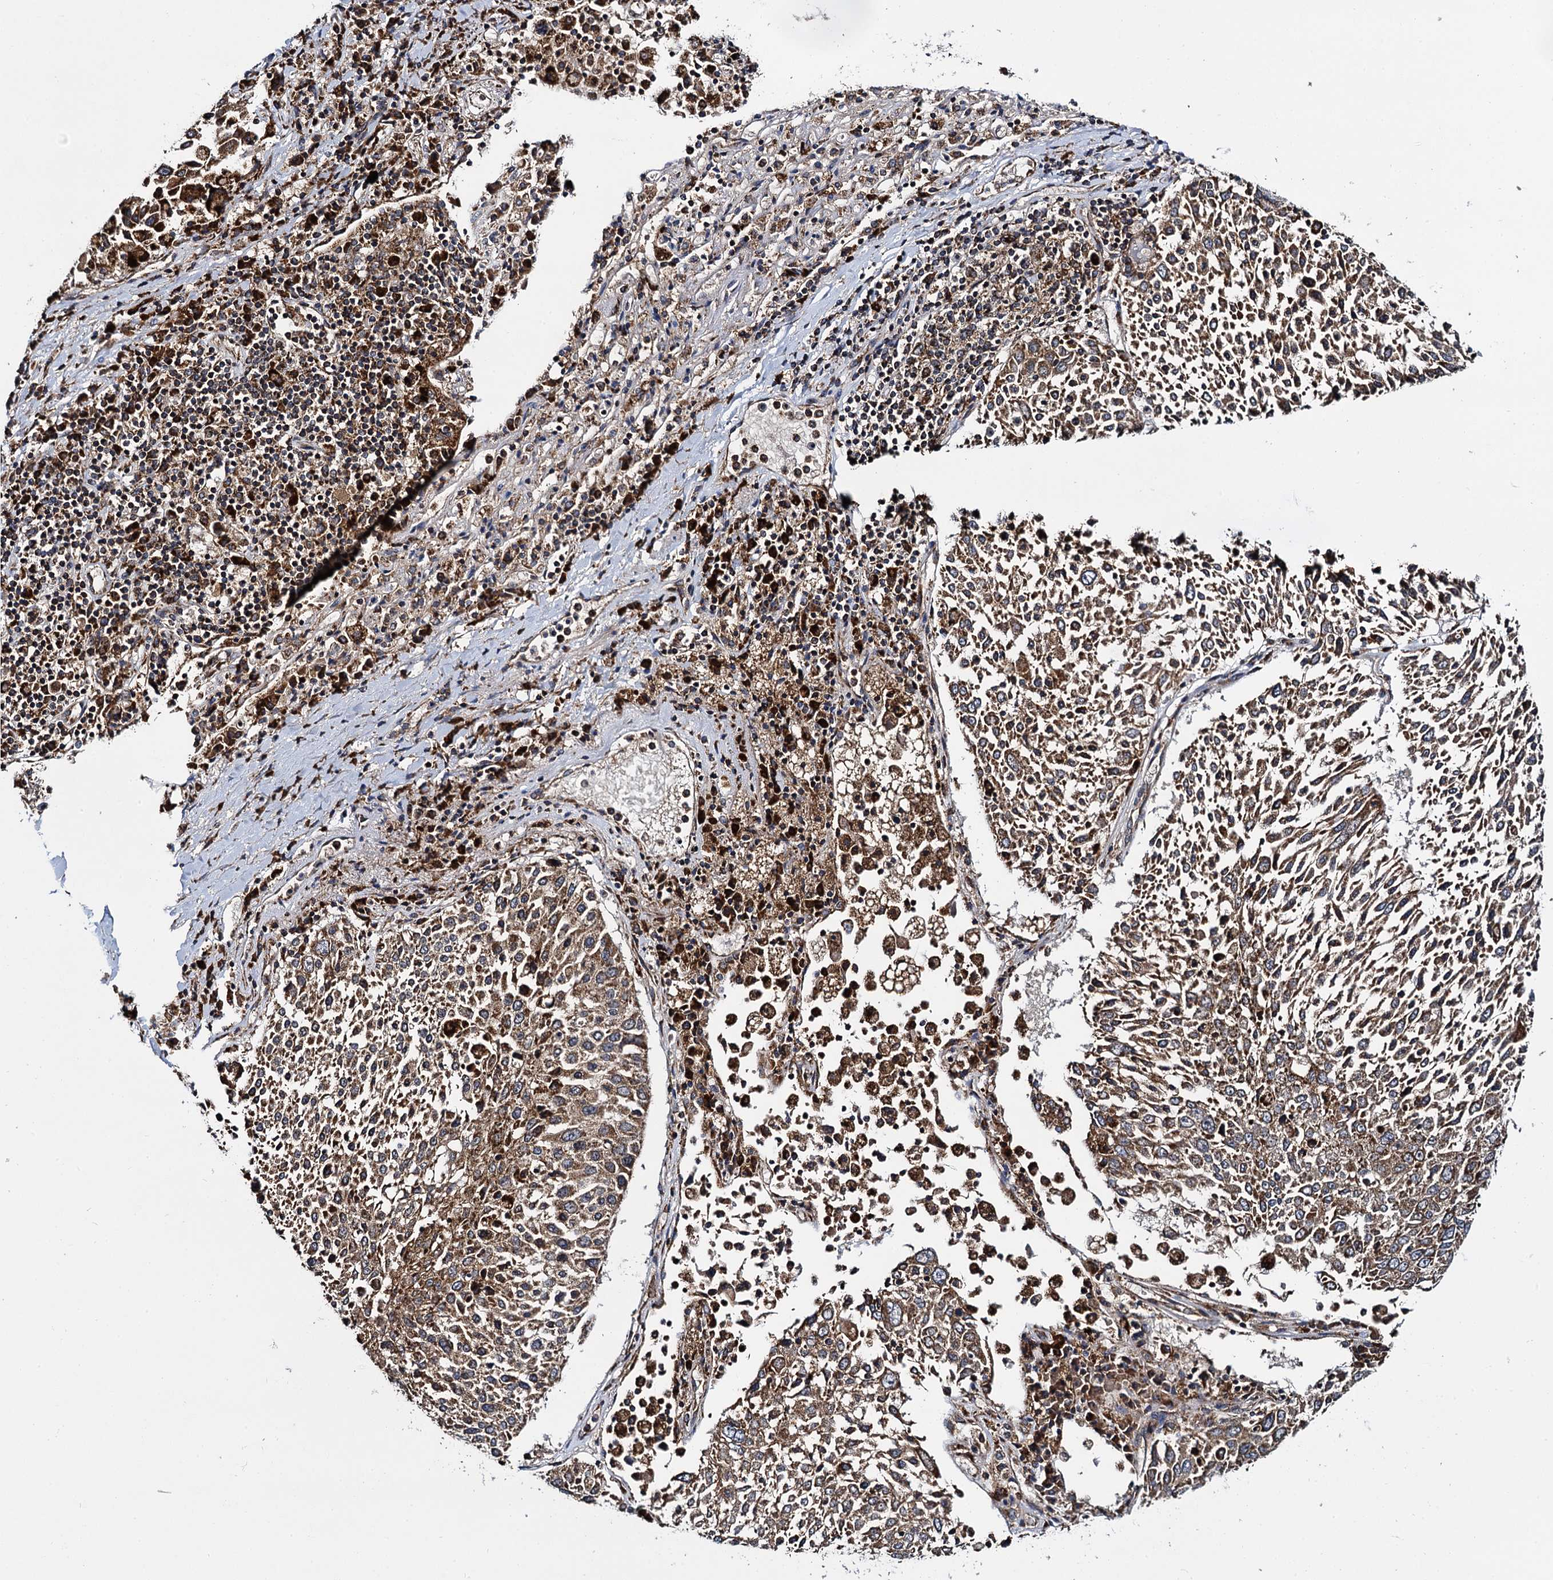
{"staining": {"intensity": "moderate", "quantity": ">75%", "location": "cytoplasmic/membranous"}, "tissue": "lung cancer", "cell_type": "Tumor cells", "image_type": "cancer", "snomed": [{"axis": "morphology", "description": "Squamous cell carcinoma, NOS"}, {"axis": "topography", "description": "Lung"}], "caption": "Immunohistochemical staining of human lung cancer (squamous cell carcinoma) reveals medium levels of moderate cytoplasmic/membranous protein staining in about >75% of tumor cells. The staining was performed using DAB to visualize the protein expression in brown, while the nuclei were stained in blue with hematoxylin (Magnification: 20x).", "gene": "UFM1", "patient": {"sex": "male", "age": 65}}